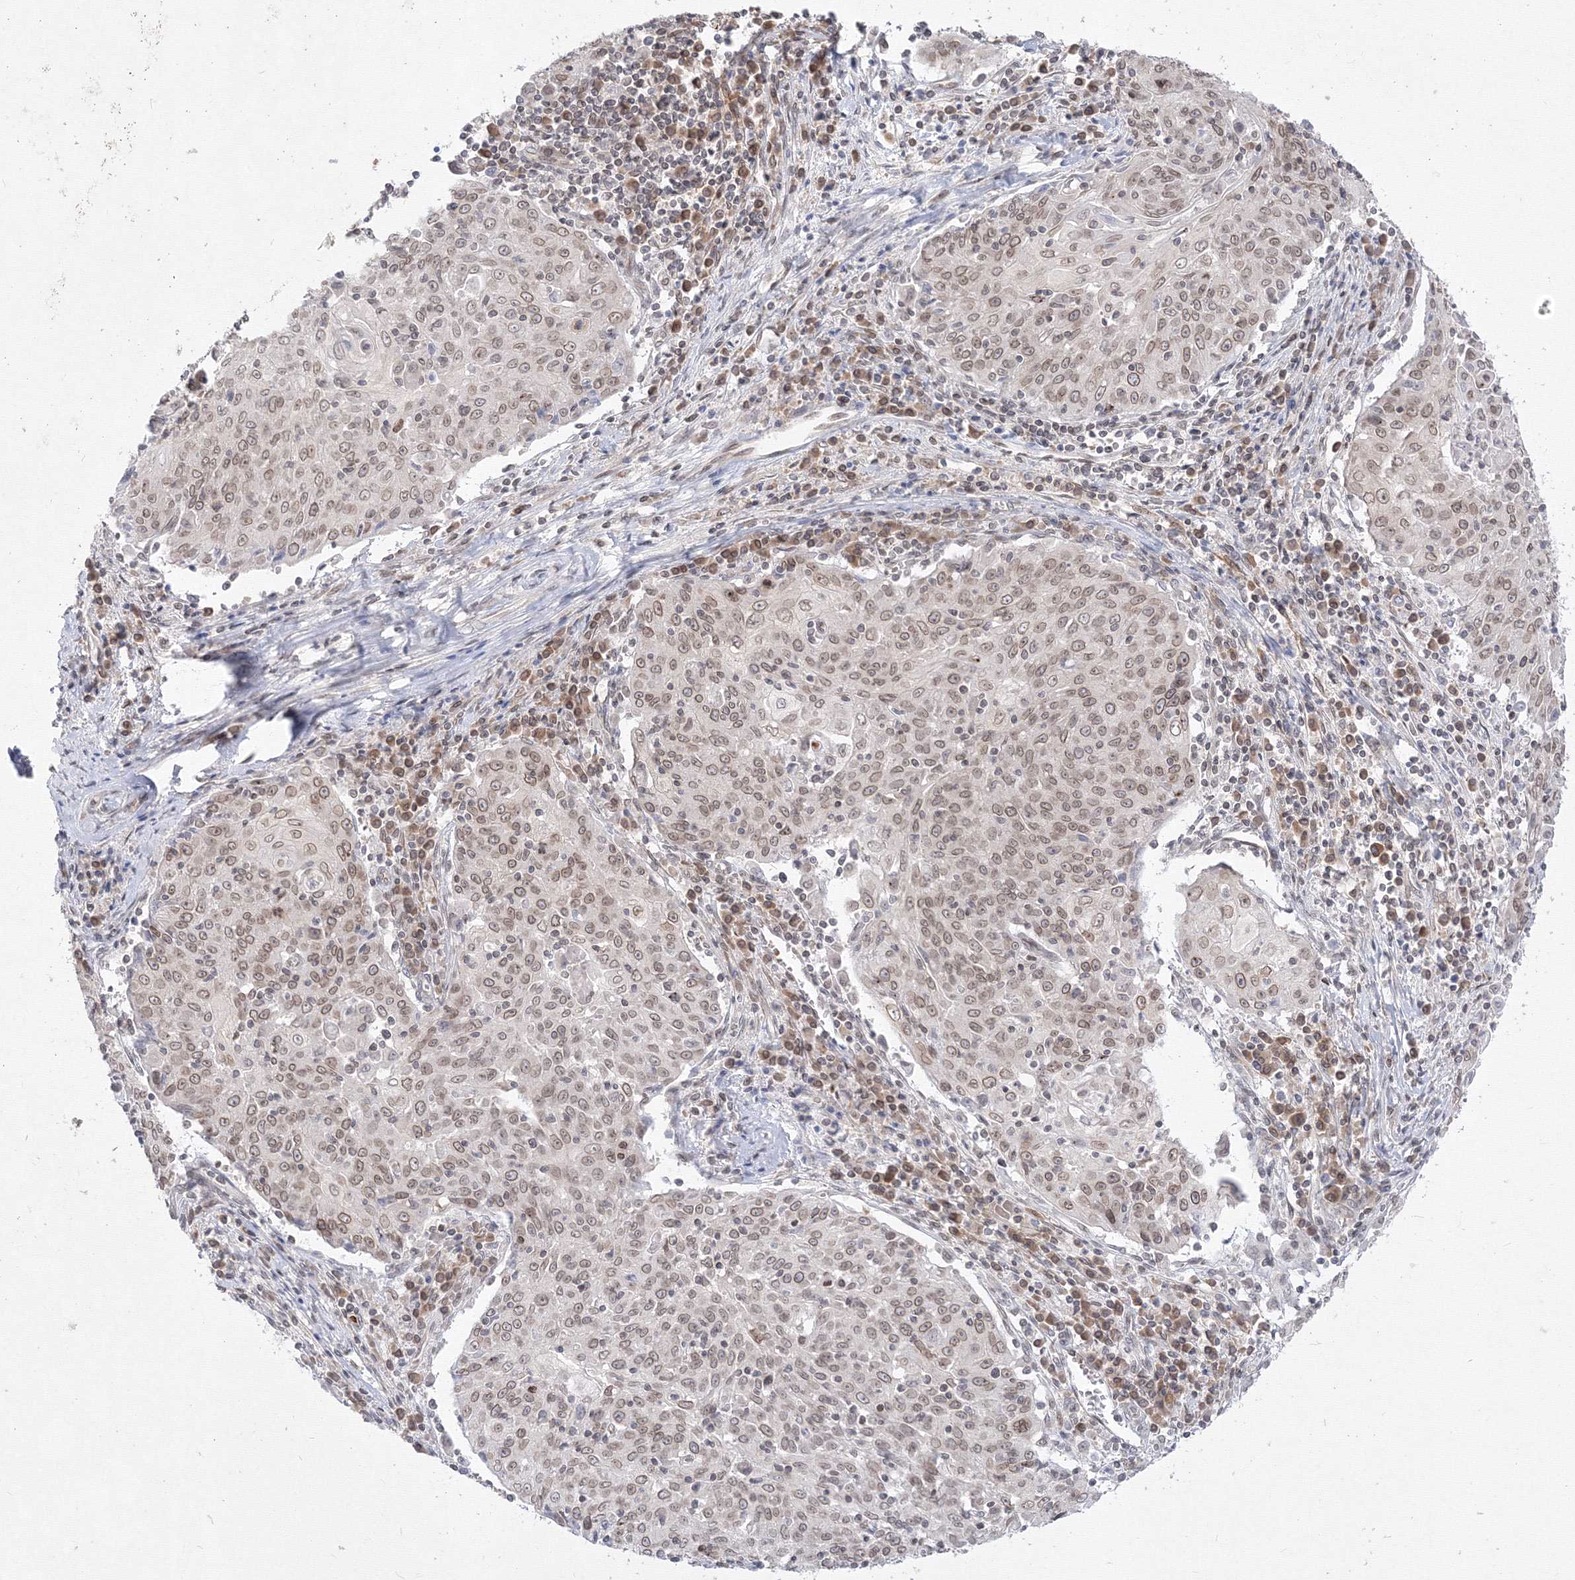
{"staining": {"intensity": "moderate", "quantity": ">75%", "location": "cytoplasmic/membranous,nuclear"}, "tissue": "cervical cancer", "cell_type": "Tumor cells", "image_type": "cancer", "snomed": [{"axis": "morphology", "description": "Squamous cell carcinoma, NOS"}, {"axis": "topography", "description": "Cervix"}], "caption": "Immunohistochemical staining of human cervical cancer (squamous cell carcinoma) reveals medium levels of moderate cytoplasmic/membranous and nuclear protein staining in about >75% of tumor cells.", "gene": "DNAJB2", "patient": {"sex": "female", "age": 48}}